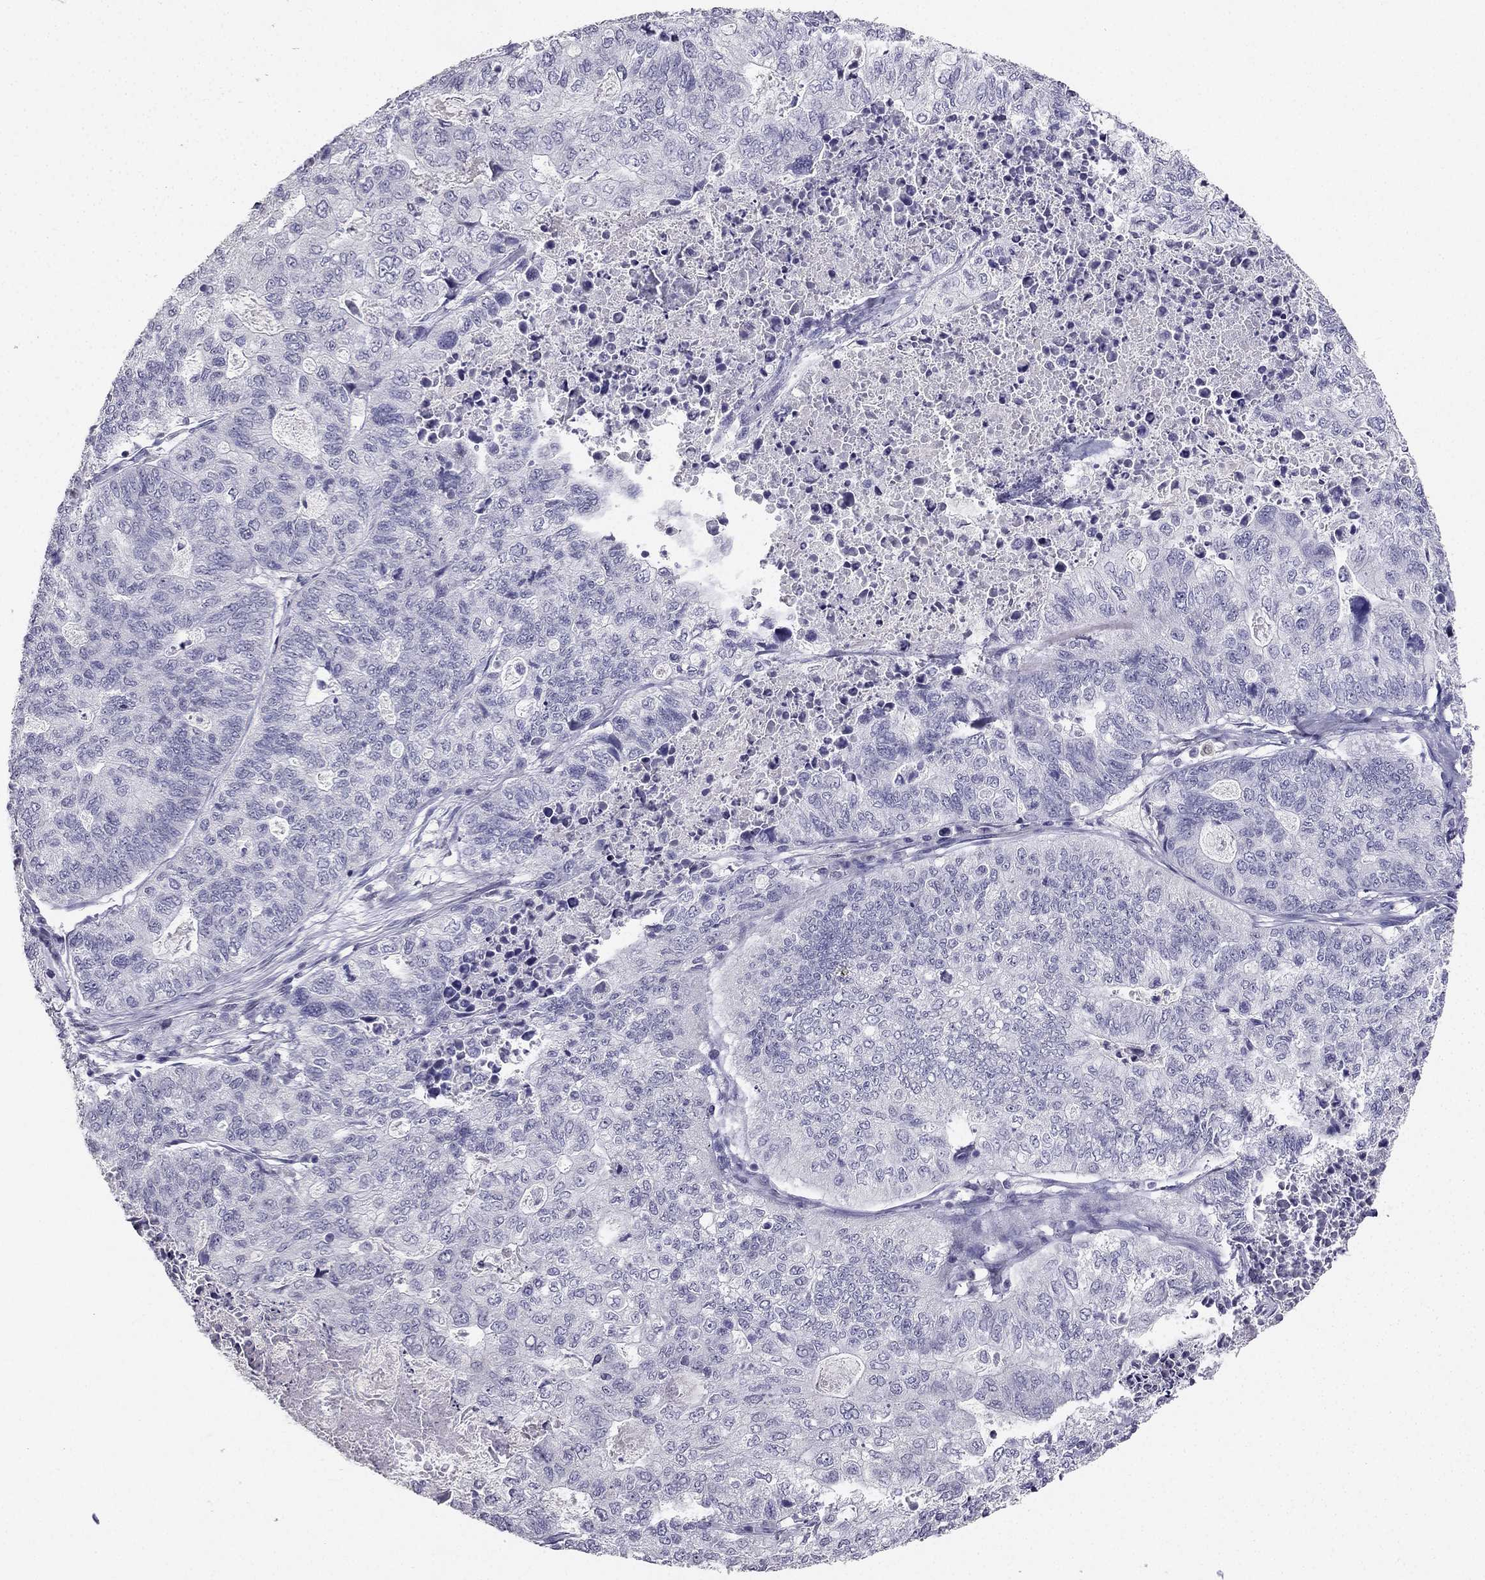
{"staining": {"intensity": "negative", "quantity": "none", "location": "none"}, "tissue": "stomach cancer", "cell_type": "Tumor cells", "image_type": "cancer", "snomed": [{"axis": "morphology", "description": "Adenocarcinoma, NOS"}, {"axis": "topography", "description": "Stomach, upper"}], "caption": "Immunohistochemical staining of human stomach cancer (adenocarcinoma) reveals no significant staining in tumor cells.", "gene": "CALB2", "patient": {"sex": "female", "age": 67}}